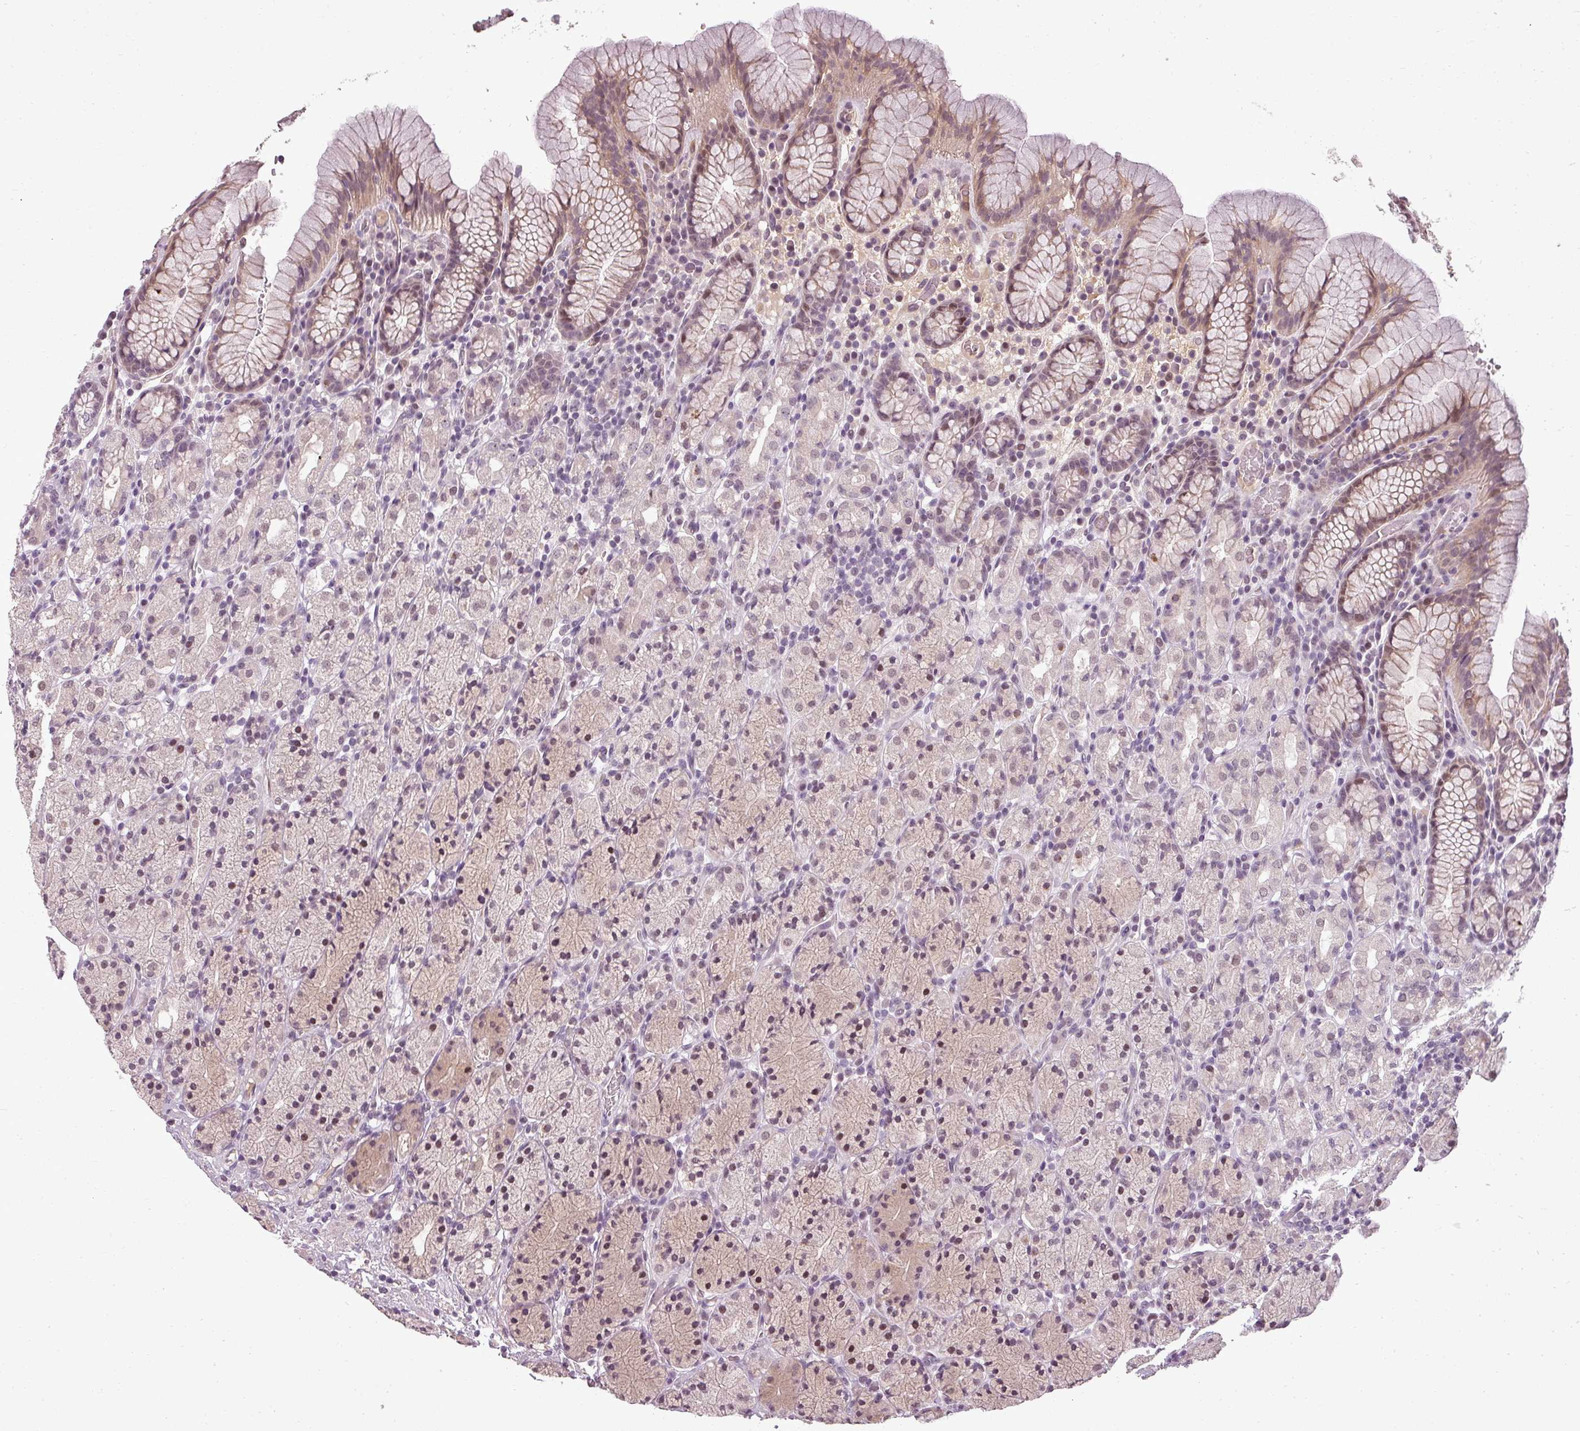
{"staining": {"intensity": "moderate", "quantity": ">75%", "location": "cytoplasmic/membranous,nuclear"}, "tissue": "stomach", "cell_type": "Glandular cells", "image_type": "normal", "snomed": [{"axis": "morphology", "description": "Normal tissue, NOS"}, {"axis": "topography", "description": "Stomach, upper"}, {"axis": "topography", "description": "Stomach"}], "caption": "Moderate cytoplasmic/membranous,nuclear expression is seen in about >75% of glandular cells in normal stomach.", "gene": "BCAS3", "patient": {"sex": "male", "age": 62}}